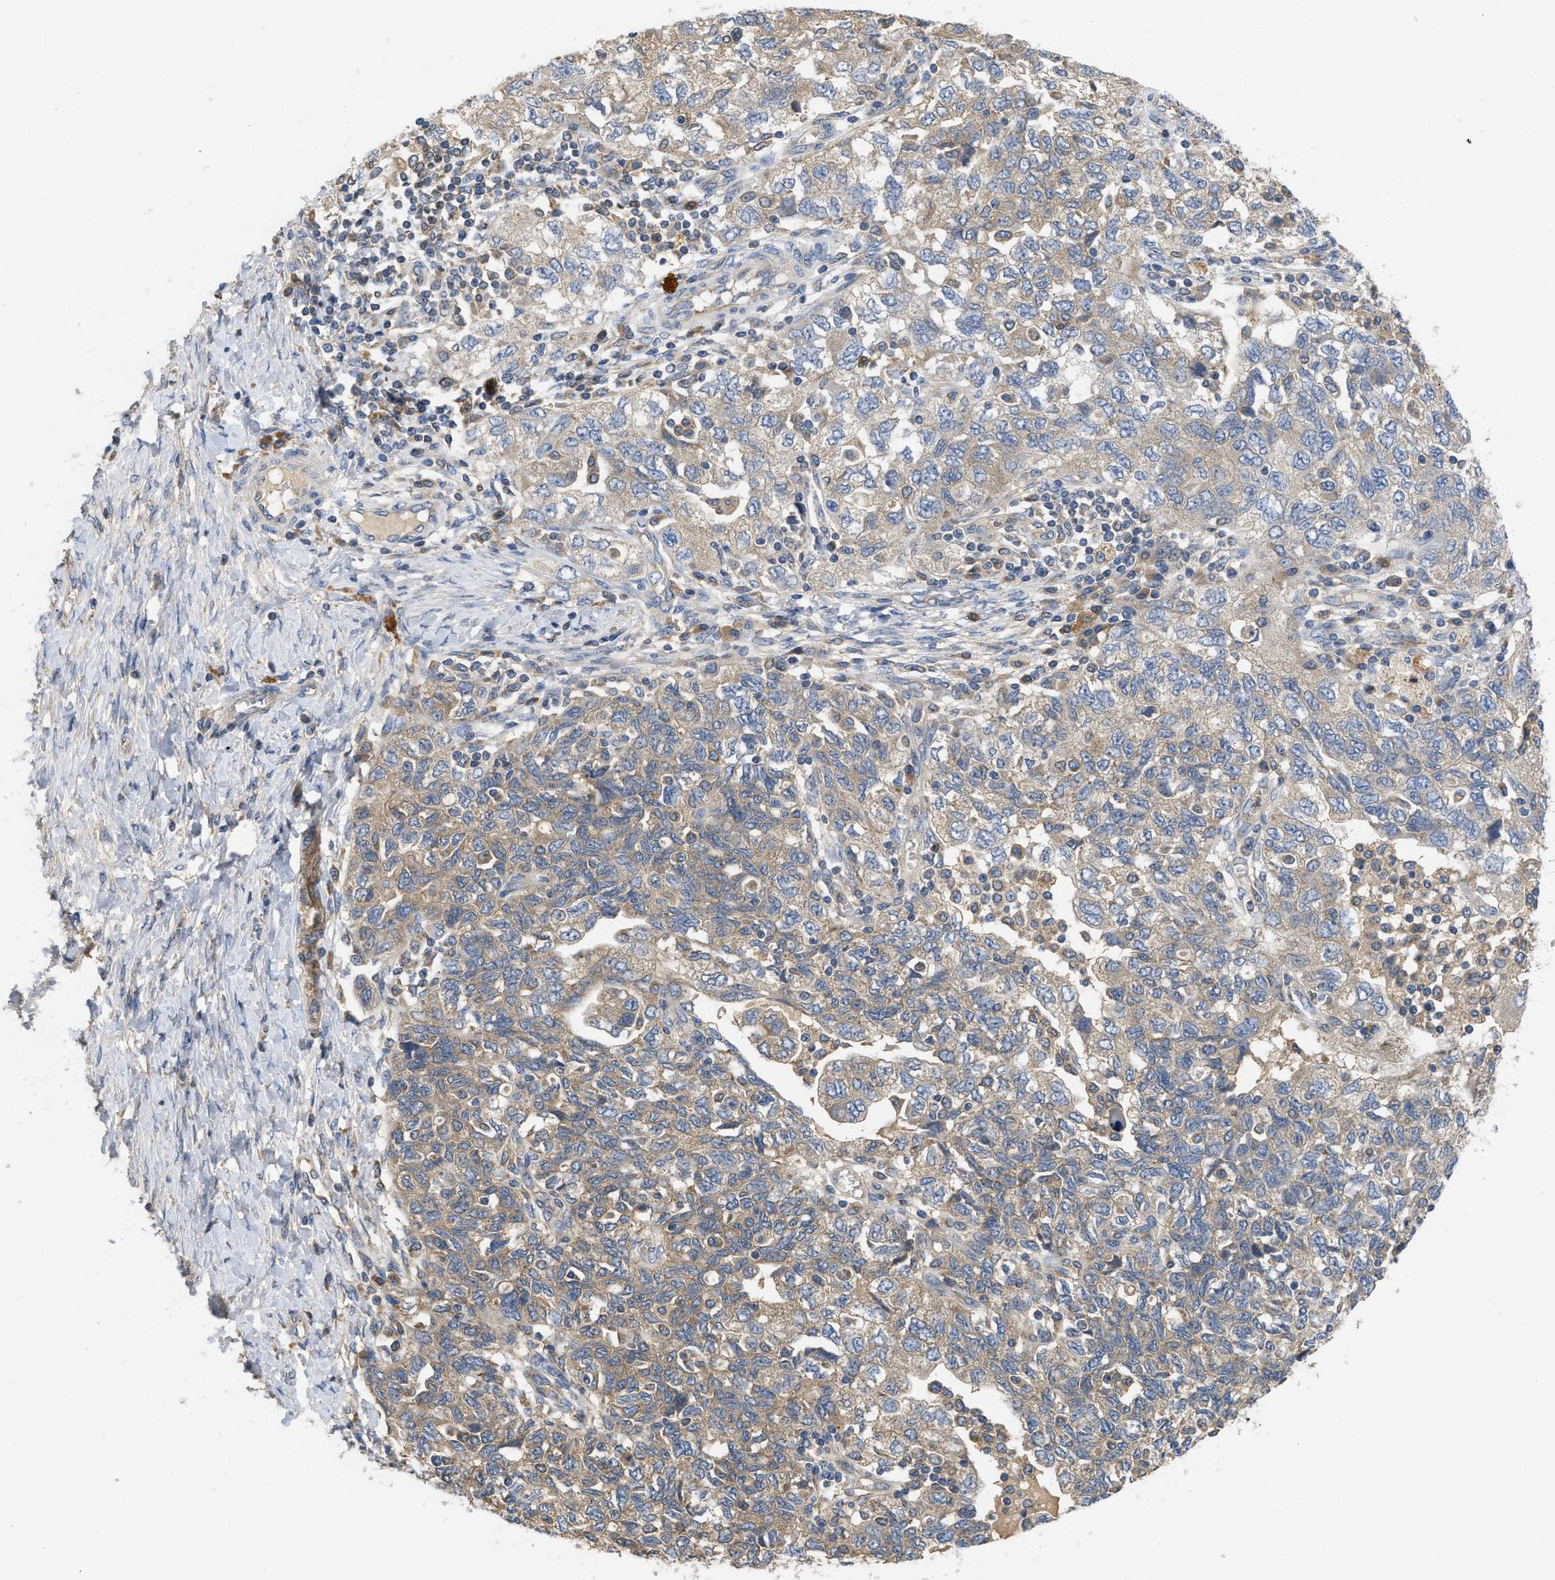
{"staining": {"intensity": "weak", "quantity": ">75%", "location": "cytoplasmic/membranous"}, "tissue": "ovarian cancer", "cell_type": "Tumor cells", "image_type": "cancer", "snomed": [{"axis": "morphology", "description": "Carcinoma, NOS"}, {"axis": "morphology", "description": "Cystadenocarcinoma, serous, NOS"}, {"axis": "topography", "description": "Ovary"}], "caption": "The micrograph exhibits staining of carcinoma (ovarian), revealing weak cytoplasmic/membranous protein expression (brown color) within tumor cells.", "gene": "RNF216", "patient": {"sex": "female", "age": 69}}